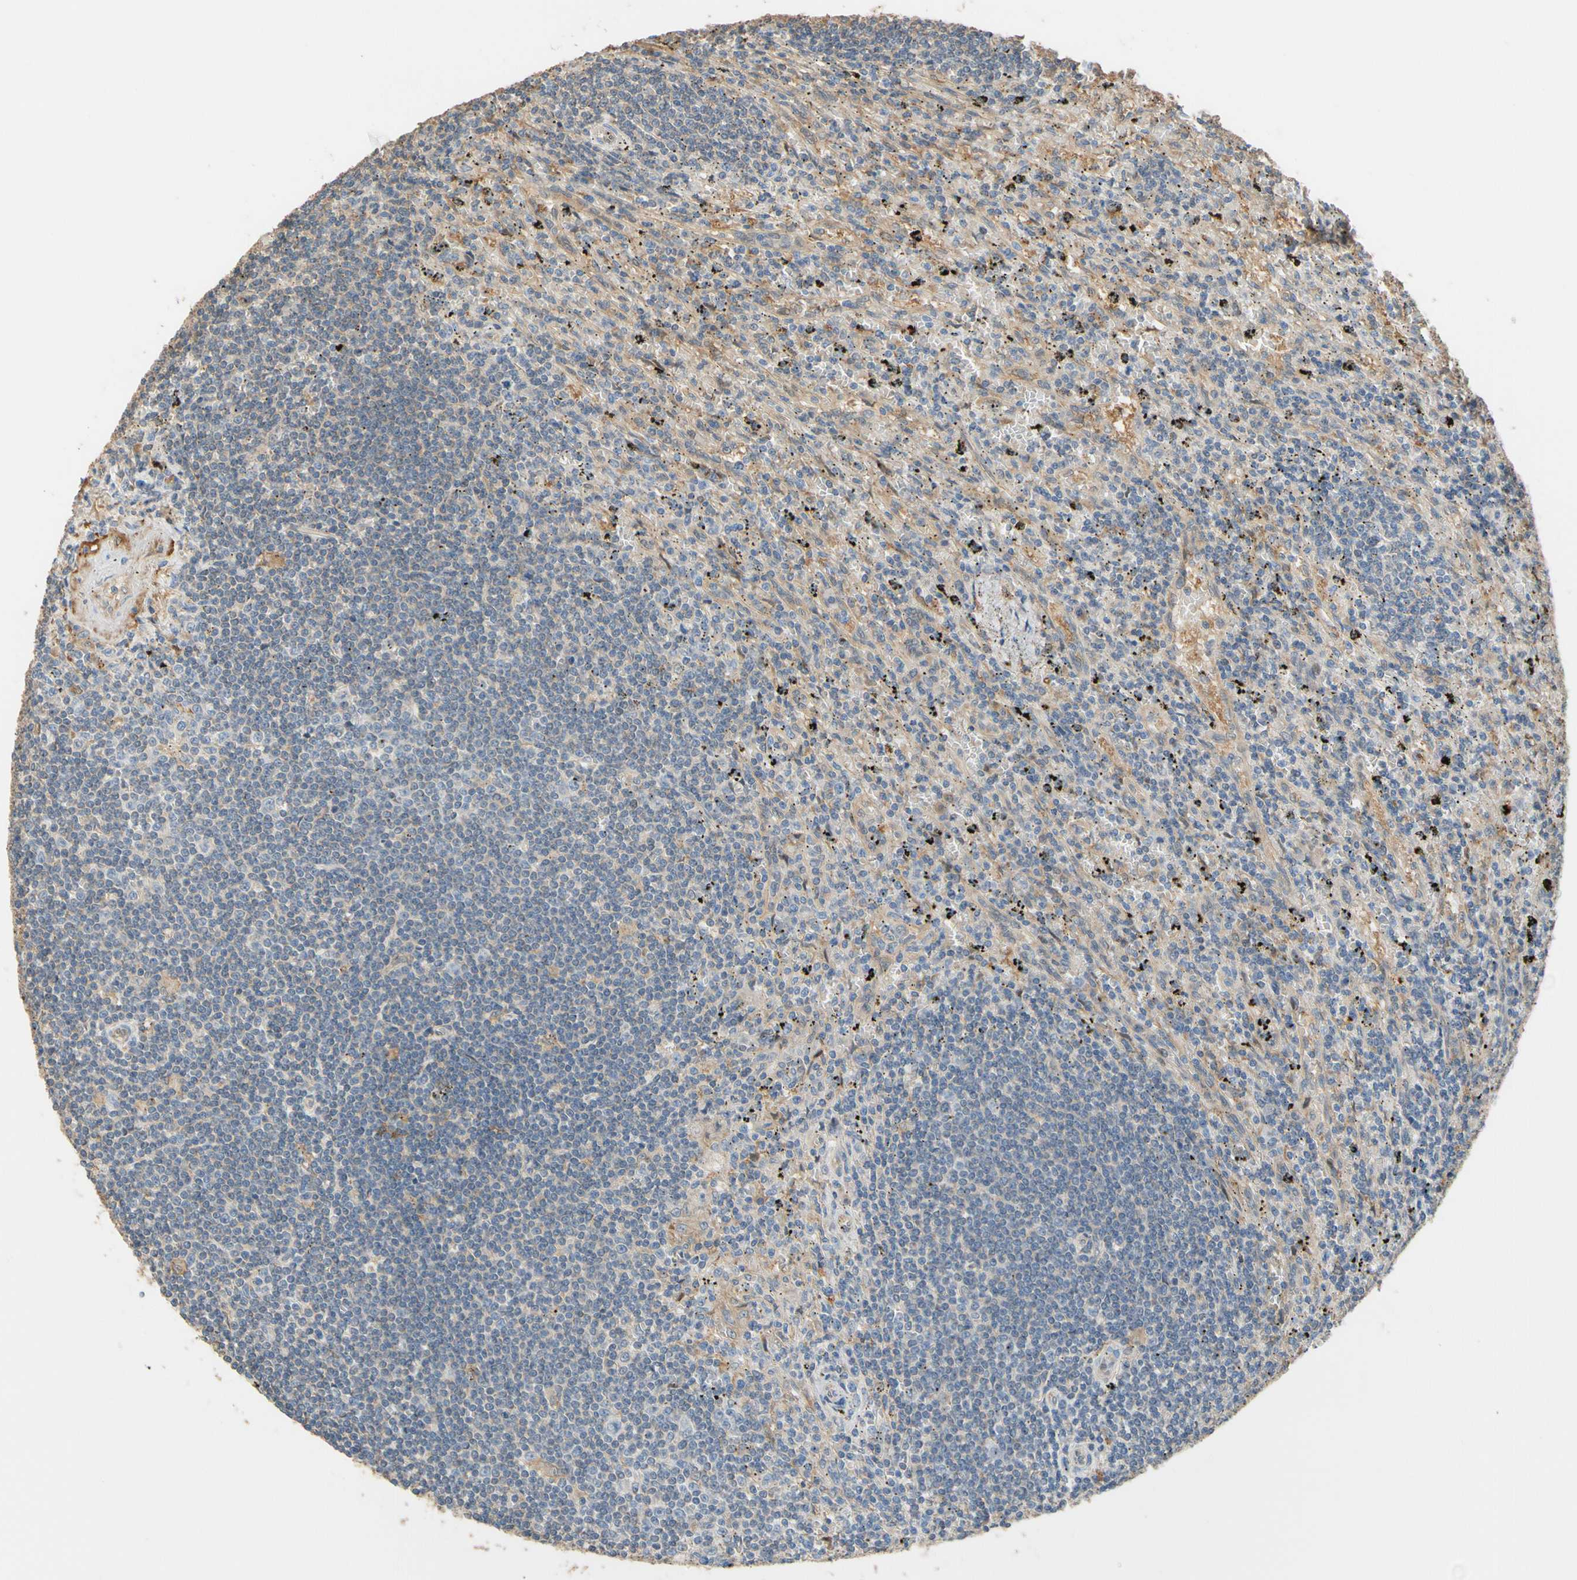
{"staining": {"intensity": "moderate", "quantity": "25%-75%", "location": "cytoplasmic/membranous"}, "tissue": "lymphoma", "cell_type": "Tumor cells", "image_type": "cancer", "snomed": [{"axis": "morphology", "description": "Malignant lymphoma, non-Hodgkin's type, Low grade"}, {"axis": "topography", "description": "Spleen"}], "caption": "Tumor cells demonstrate medium levels of moderate cytoplasmic/membranous positivity in about 25%-75% of cells in malignant lymphoma, non-Hodgkin's type (low-grade). The staining was performed using DAB to visualize the protein expression in brown, while the nuclei were stained in blue with hematoxylin (Magnification: 20x).", "gene": "ALDH1A2", "patient": {"sex": "male", "age": 76}}